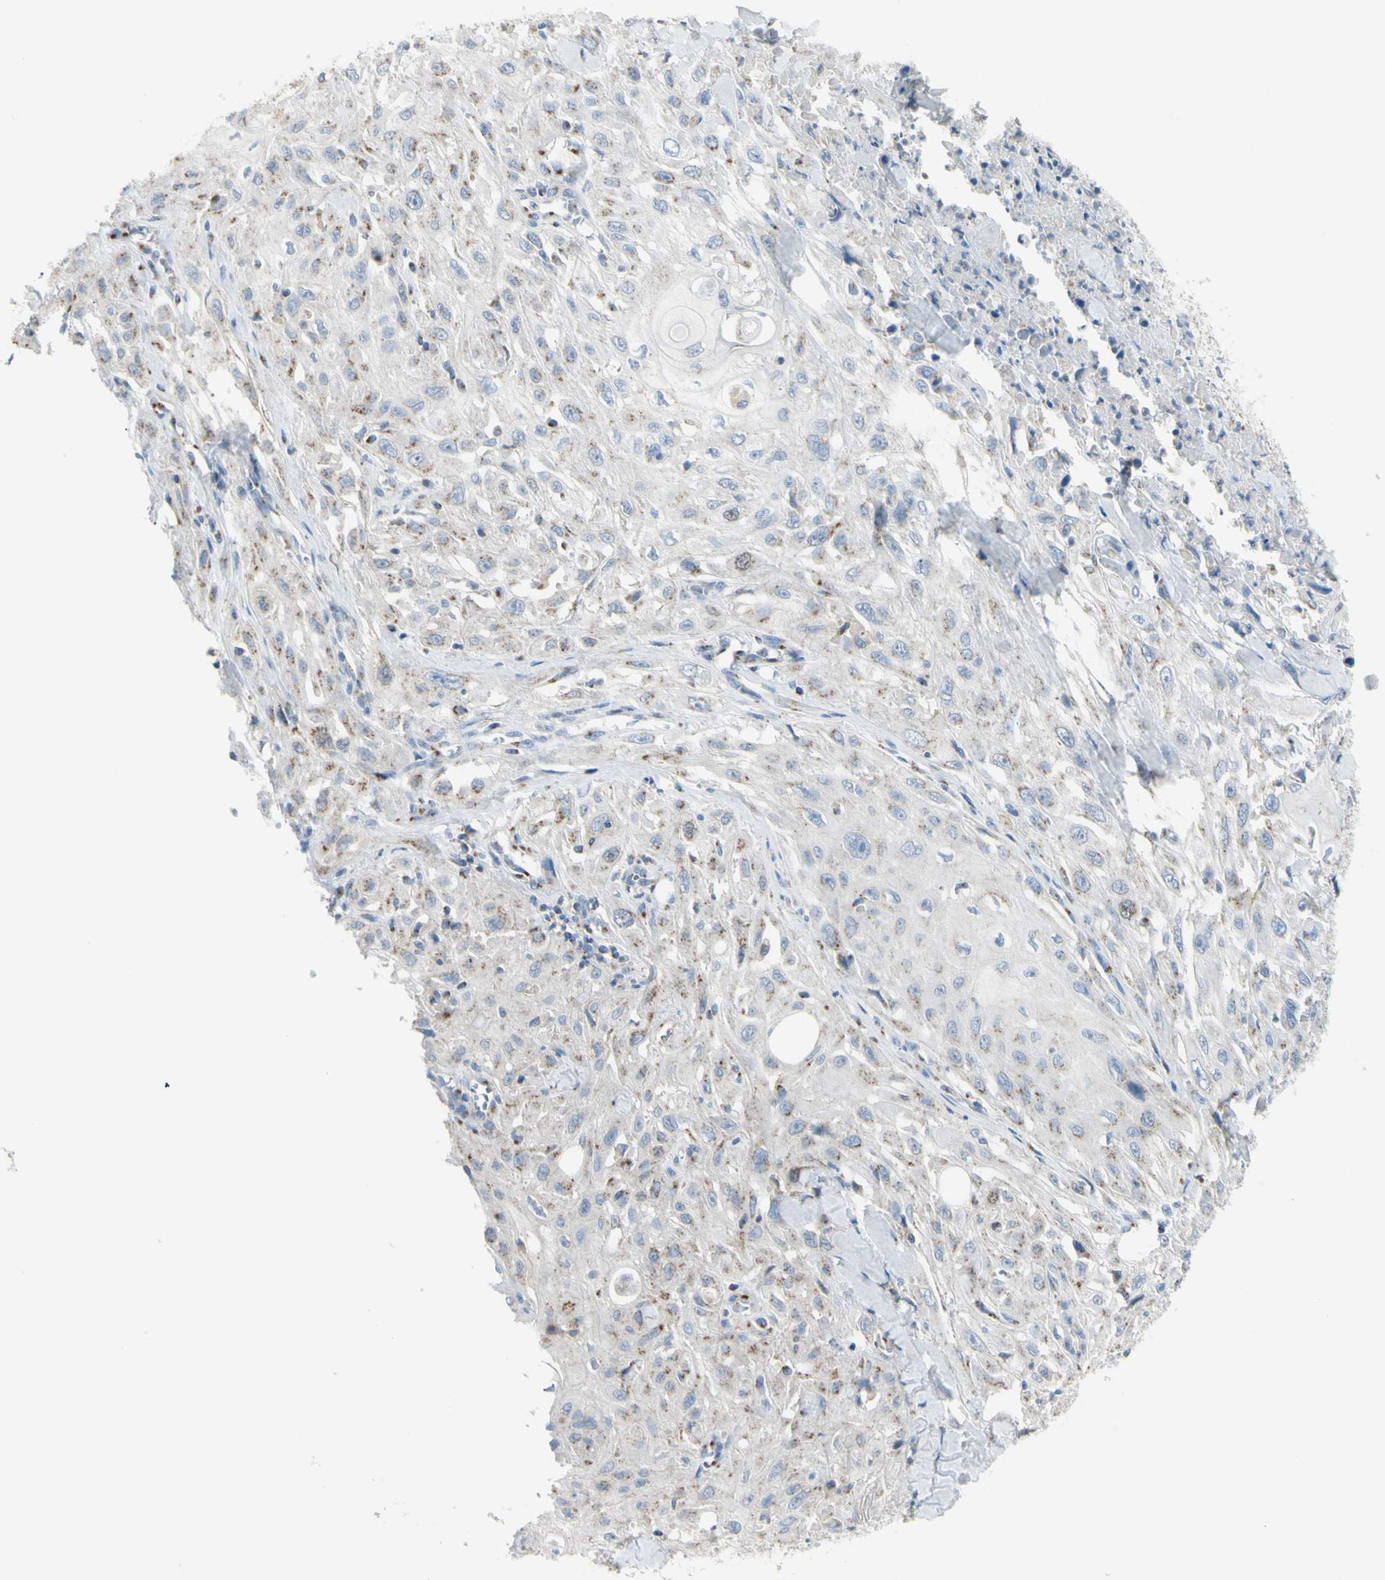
{"staining": {"intensity": "moderate", "quantity": "<25%", "location": "cytoplasmic/membranous"}, "tissue": "skin cancer", "cell_type": "Tumor cells", "image_type": "cancer", "snomed": [{"axis": "morphology", "description": "Squamous cell carcinoma, NOS"}, {"axis": "morphology", "description": "Squamous cell carcinoma, metastatic, NOS"}, {"axis": "topography", "description": "Skin"}, {"axis": "topography", "description": "Lymph node"}], "caption": "Skin cancer stained for a protein (brown) displays moderate cytoplasmic/membranous positive positivity in approximately <25% of tumor cells.", "gene": "B4GALT3", "patient": {"sex": "male", "age": 75}}